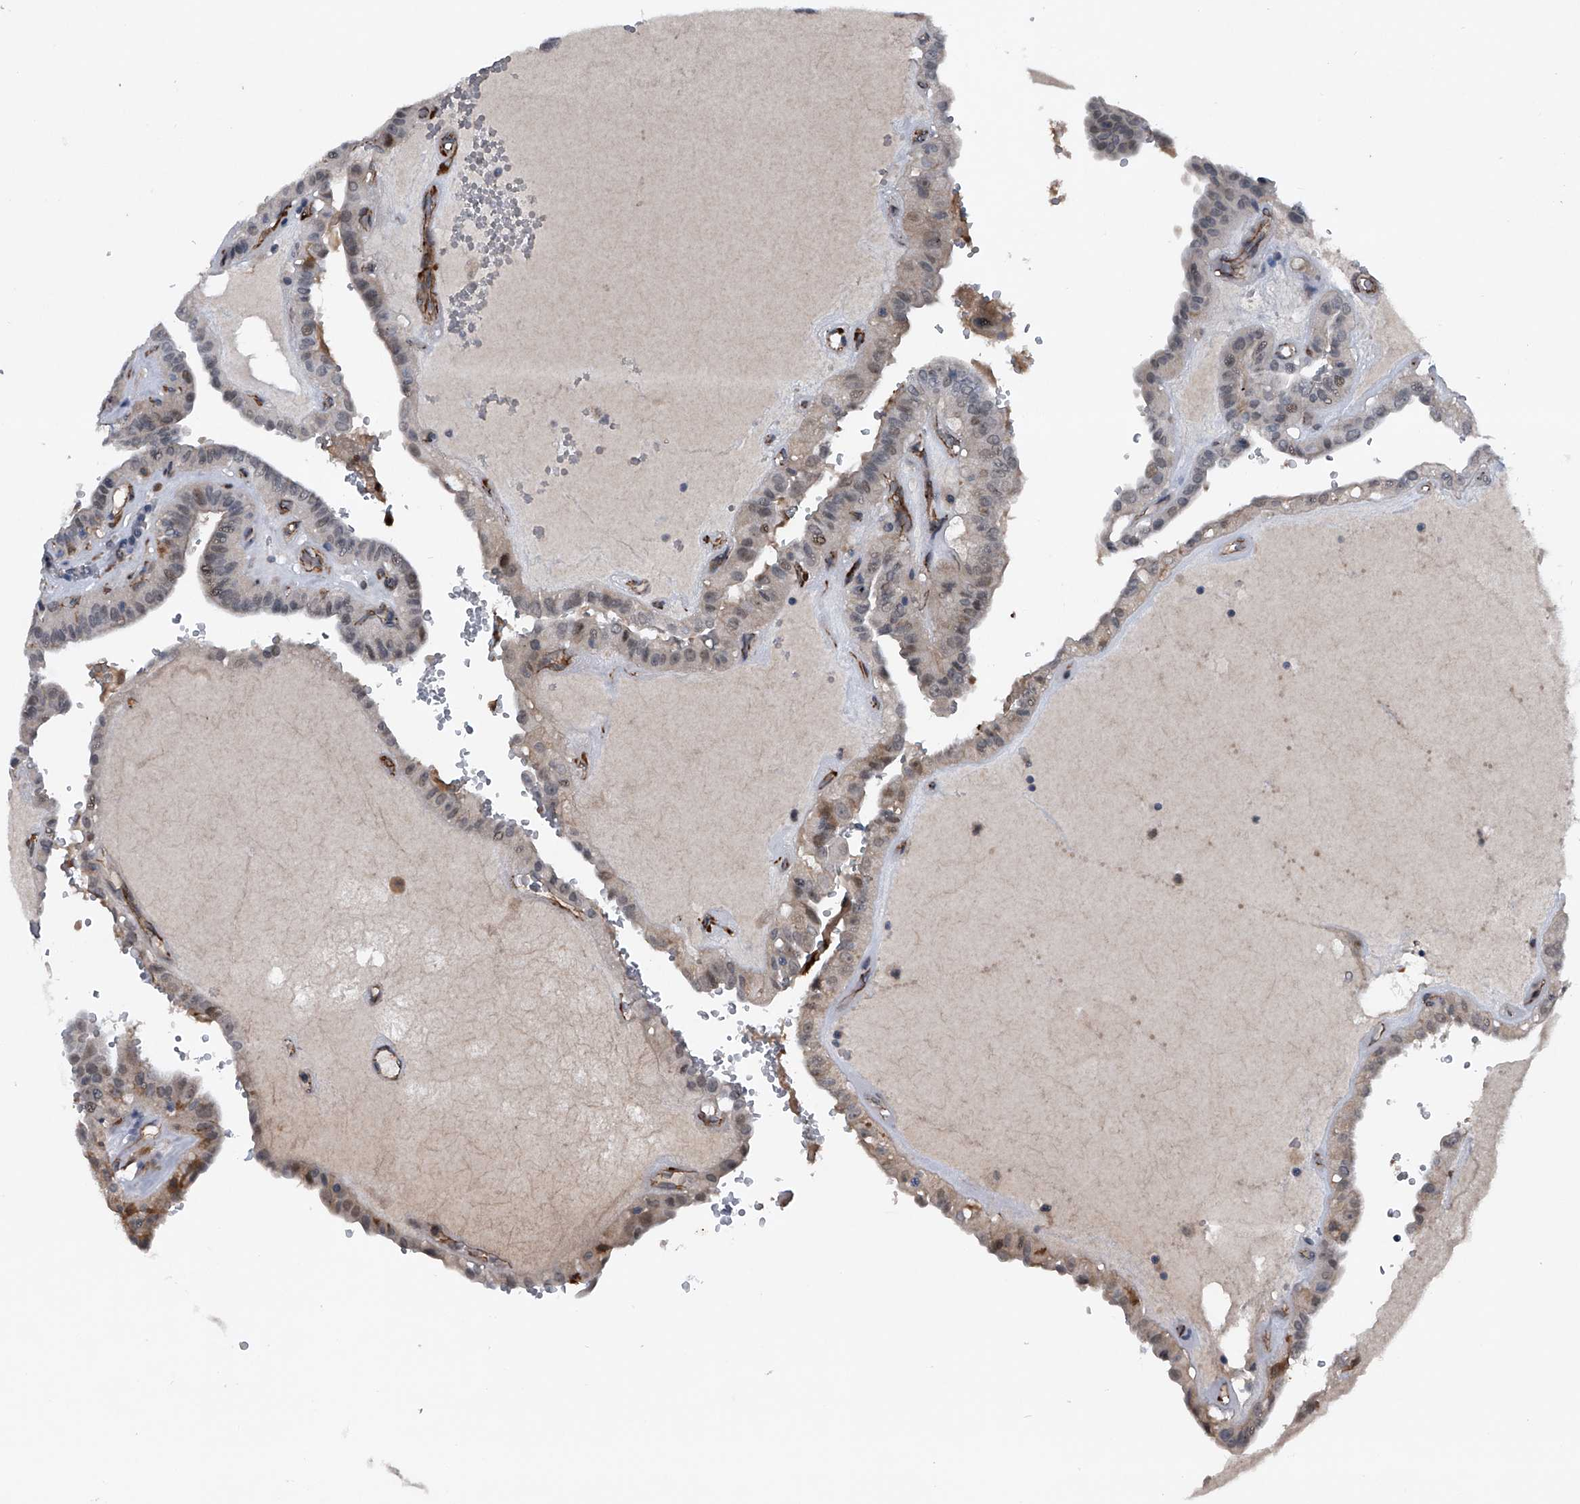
{"staining": {"intensity": "weak", "quantity": "25%-75%", "location": "cytoplasmic/membranous,nuclear"}, "tissue": "thyroid cancer", "cell_type": "Tumor cells", "image_type": "cancer", "snomed": [{"axis": "morphology", "description": "Papillary adenocarcinoma, NOS"}, {"axis": "topography", "description": "Thyroid gland"}], "caption": "Papillary adenocarcinoma (thyroid) stained for a protein exhibits weak cytoplasmic/membranous and nuclear positivity in tumor cells.", "gene": "MAPKAP1", "patient": {"sex": "male", "age": 77}}